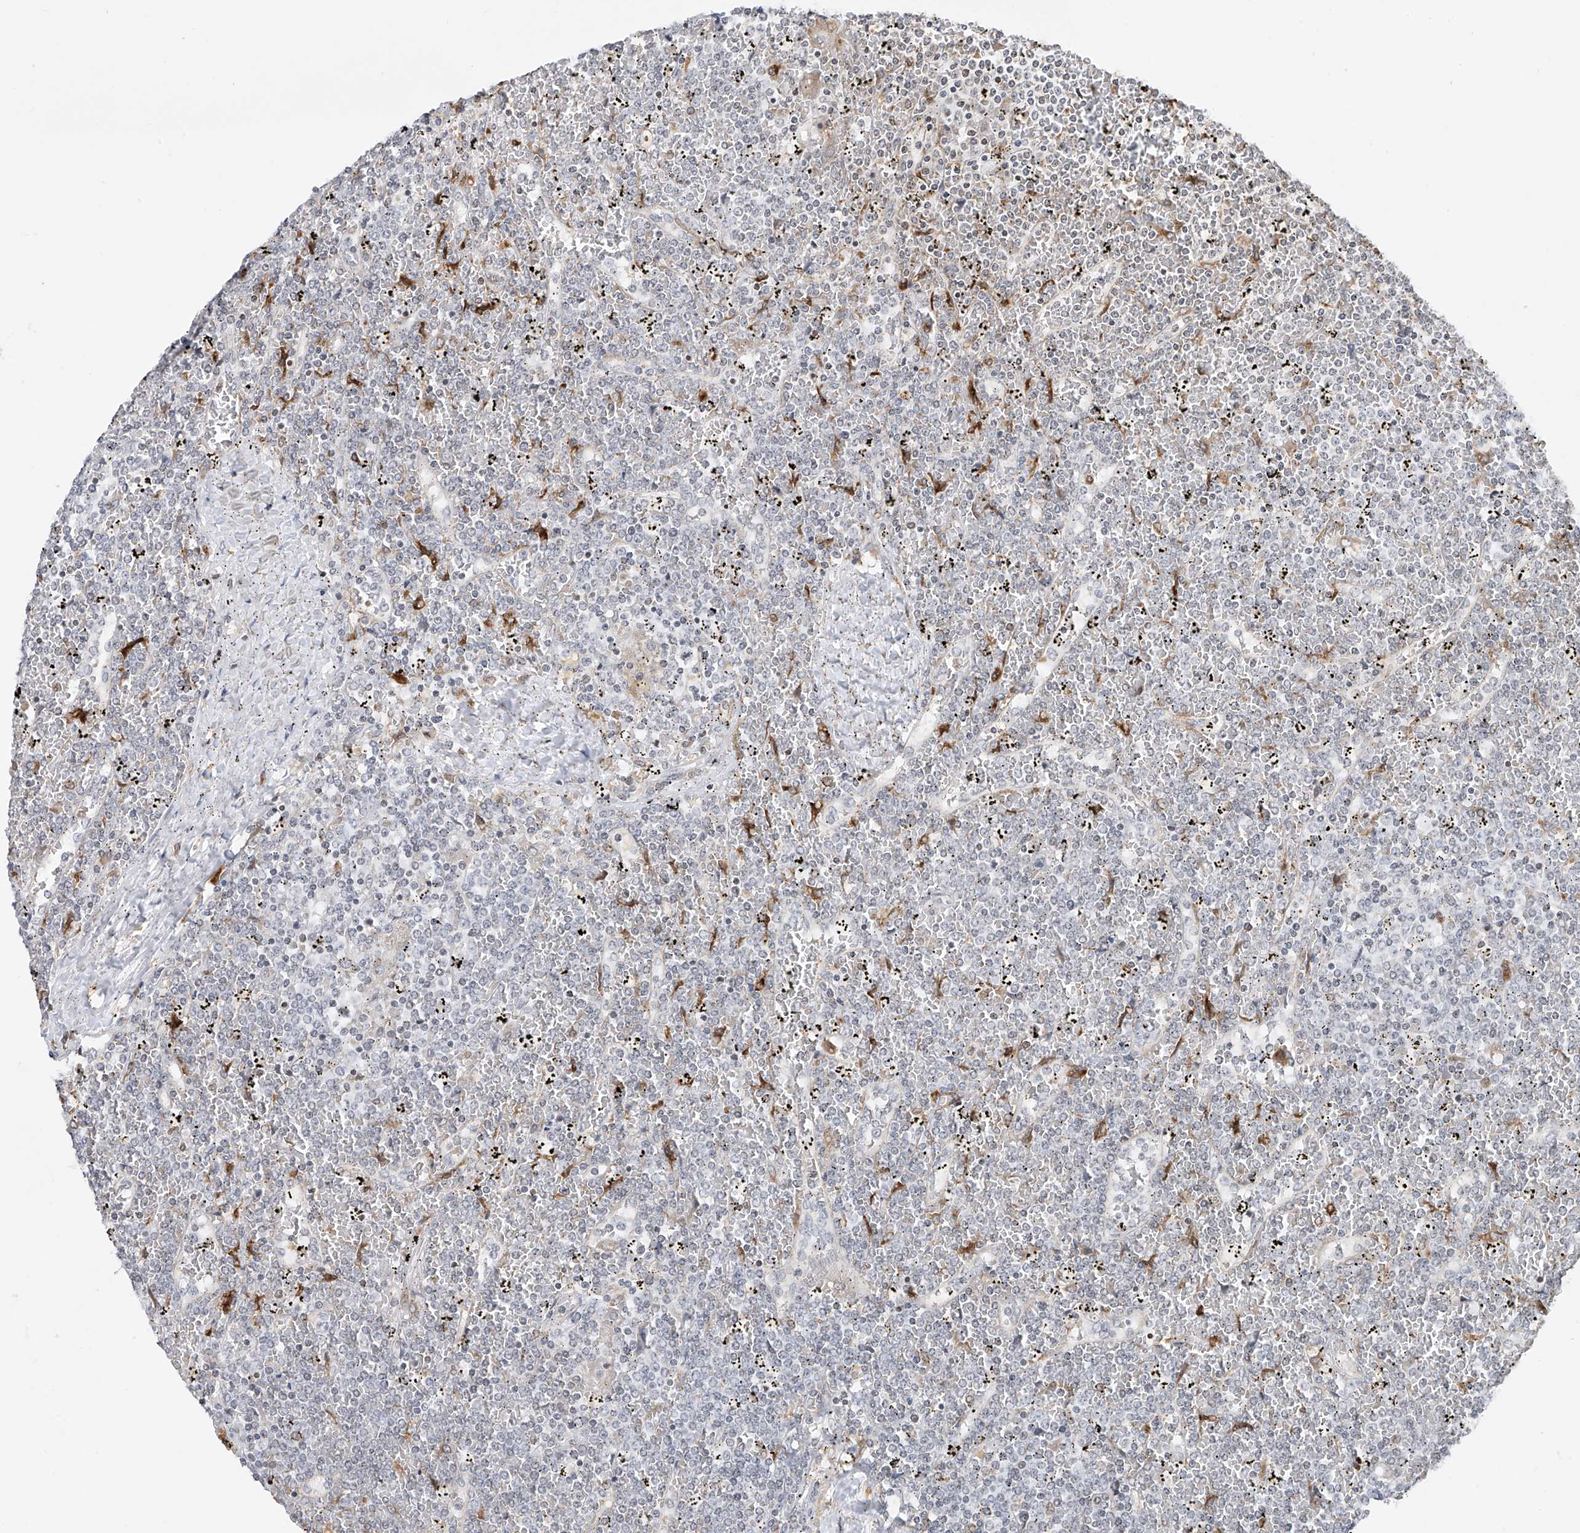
{"staining": {"intensity": "negative", "quantity": "none", "location": "none"}, "tissue": "lymphoma", "cell_type": "Tumor cells", "image_type": "cancer", "snomed": [{"axis": "morphology", "description": "Malignant lymphoma, non-Hodgkin's type, Low grade"}, {"axis": "topography", "description": "Spleen"}], "caption": "Immunohistochemistry image of lymphoma stained for a protein (brown), which demonstrates no staining in tumor cells.", "gene": "TBXAS1", "patient": {"sex": "female", "age": 19}}